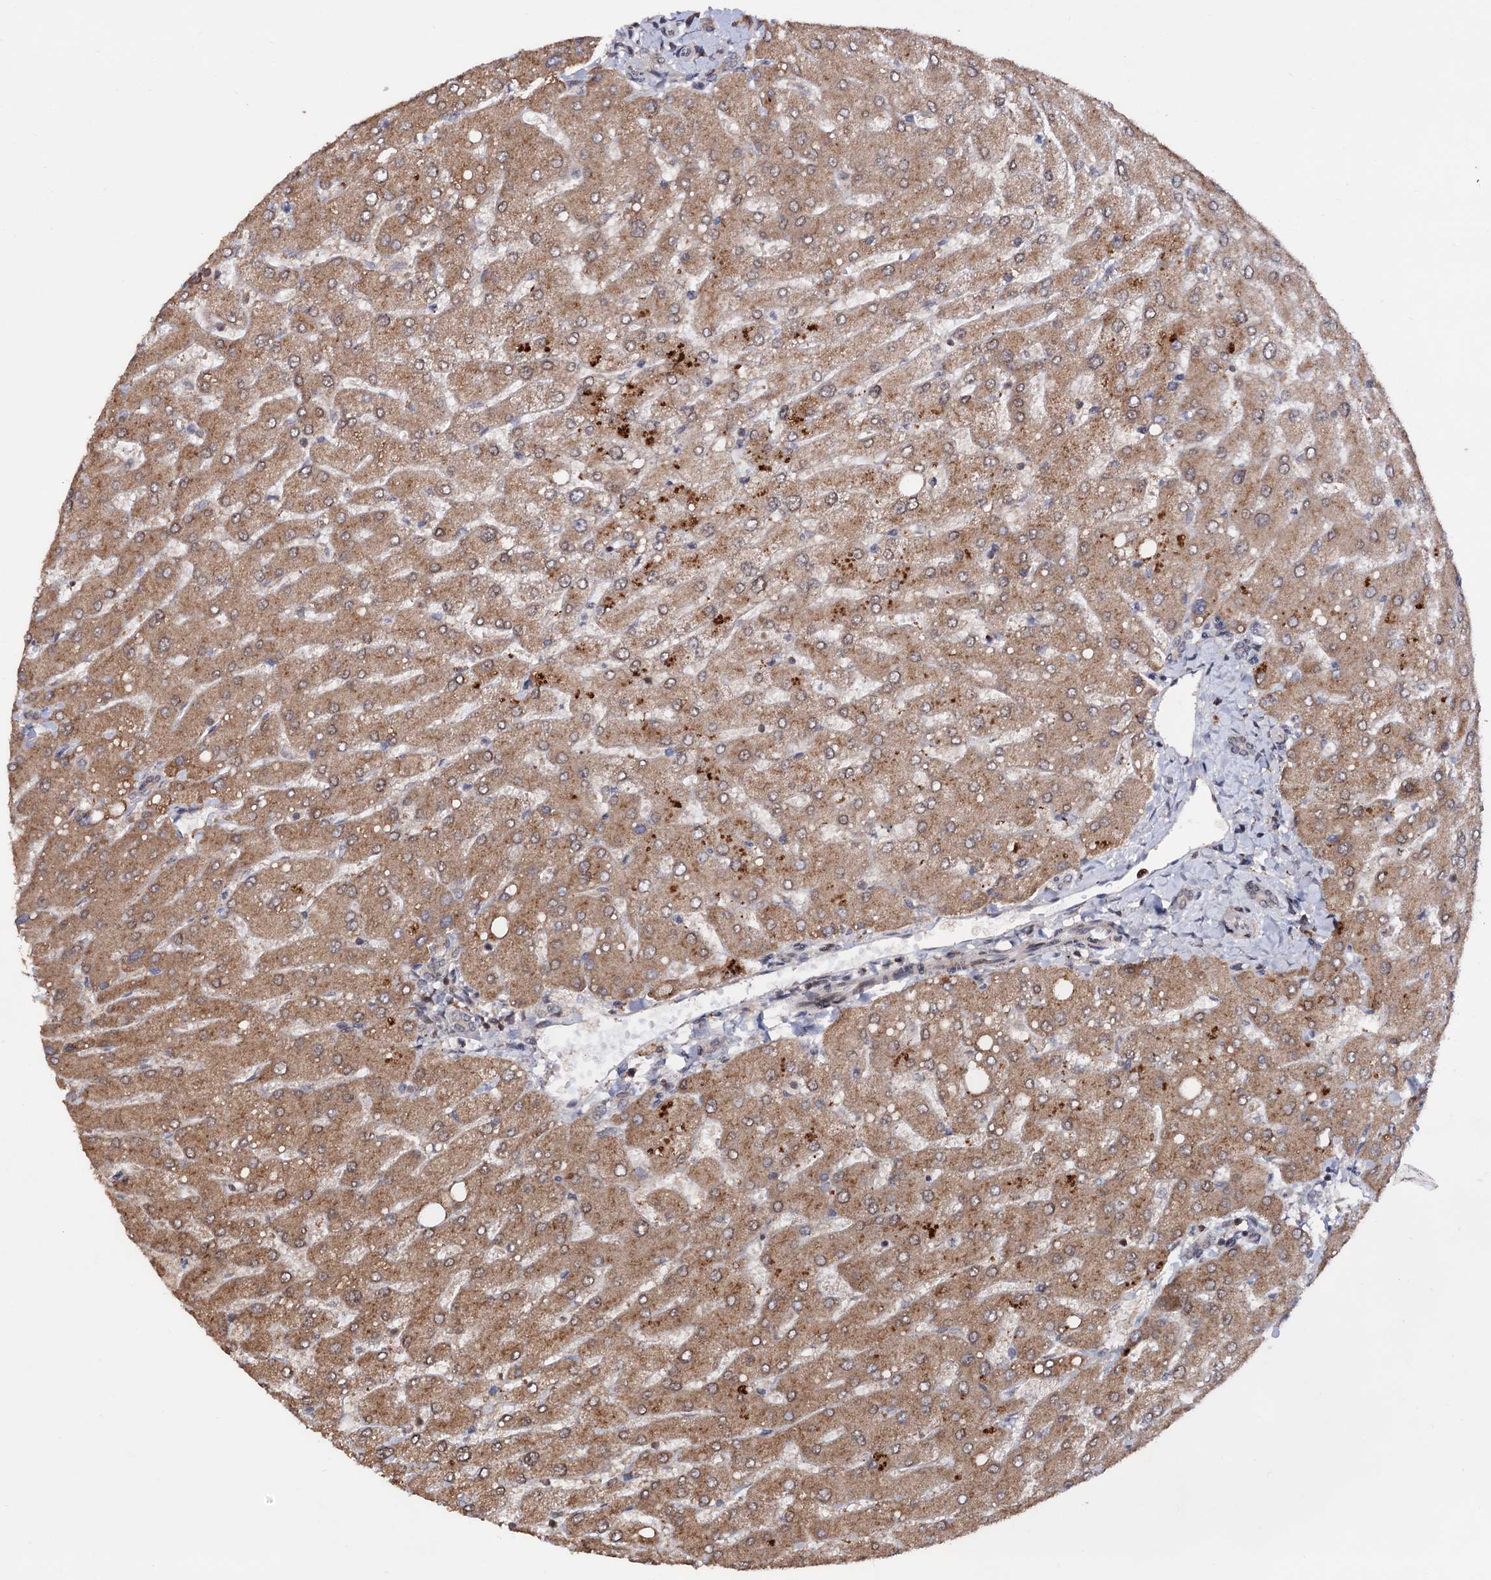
{"staining": {"intensity": "weak", "quantity": "<25%", "location": "cytoplasmic/membranous,nuclear"}, "tissue": "liver", "cell_type": "Cholangiocytes", "image_type": "normal", "snomed": [{"axis": "morphology", "description": "Normal tissue, NOS"}, {"axis": "topography", "description": "Liver"}], "caption": "High magnification brightfield microscopy of normal liver stained with DAB (brown) and counterstained with hematoxylin (blue): cholangiocytes show no significant expression. (Immunohistochemistry, brightfield microscopy, high magnification).", "gene": "KLF5", "patient": {"sex": "male", "age": 55}}